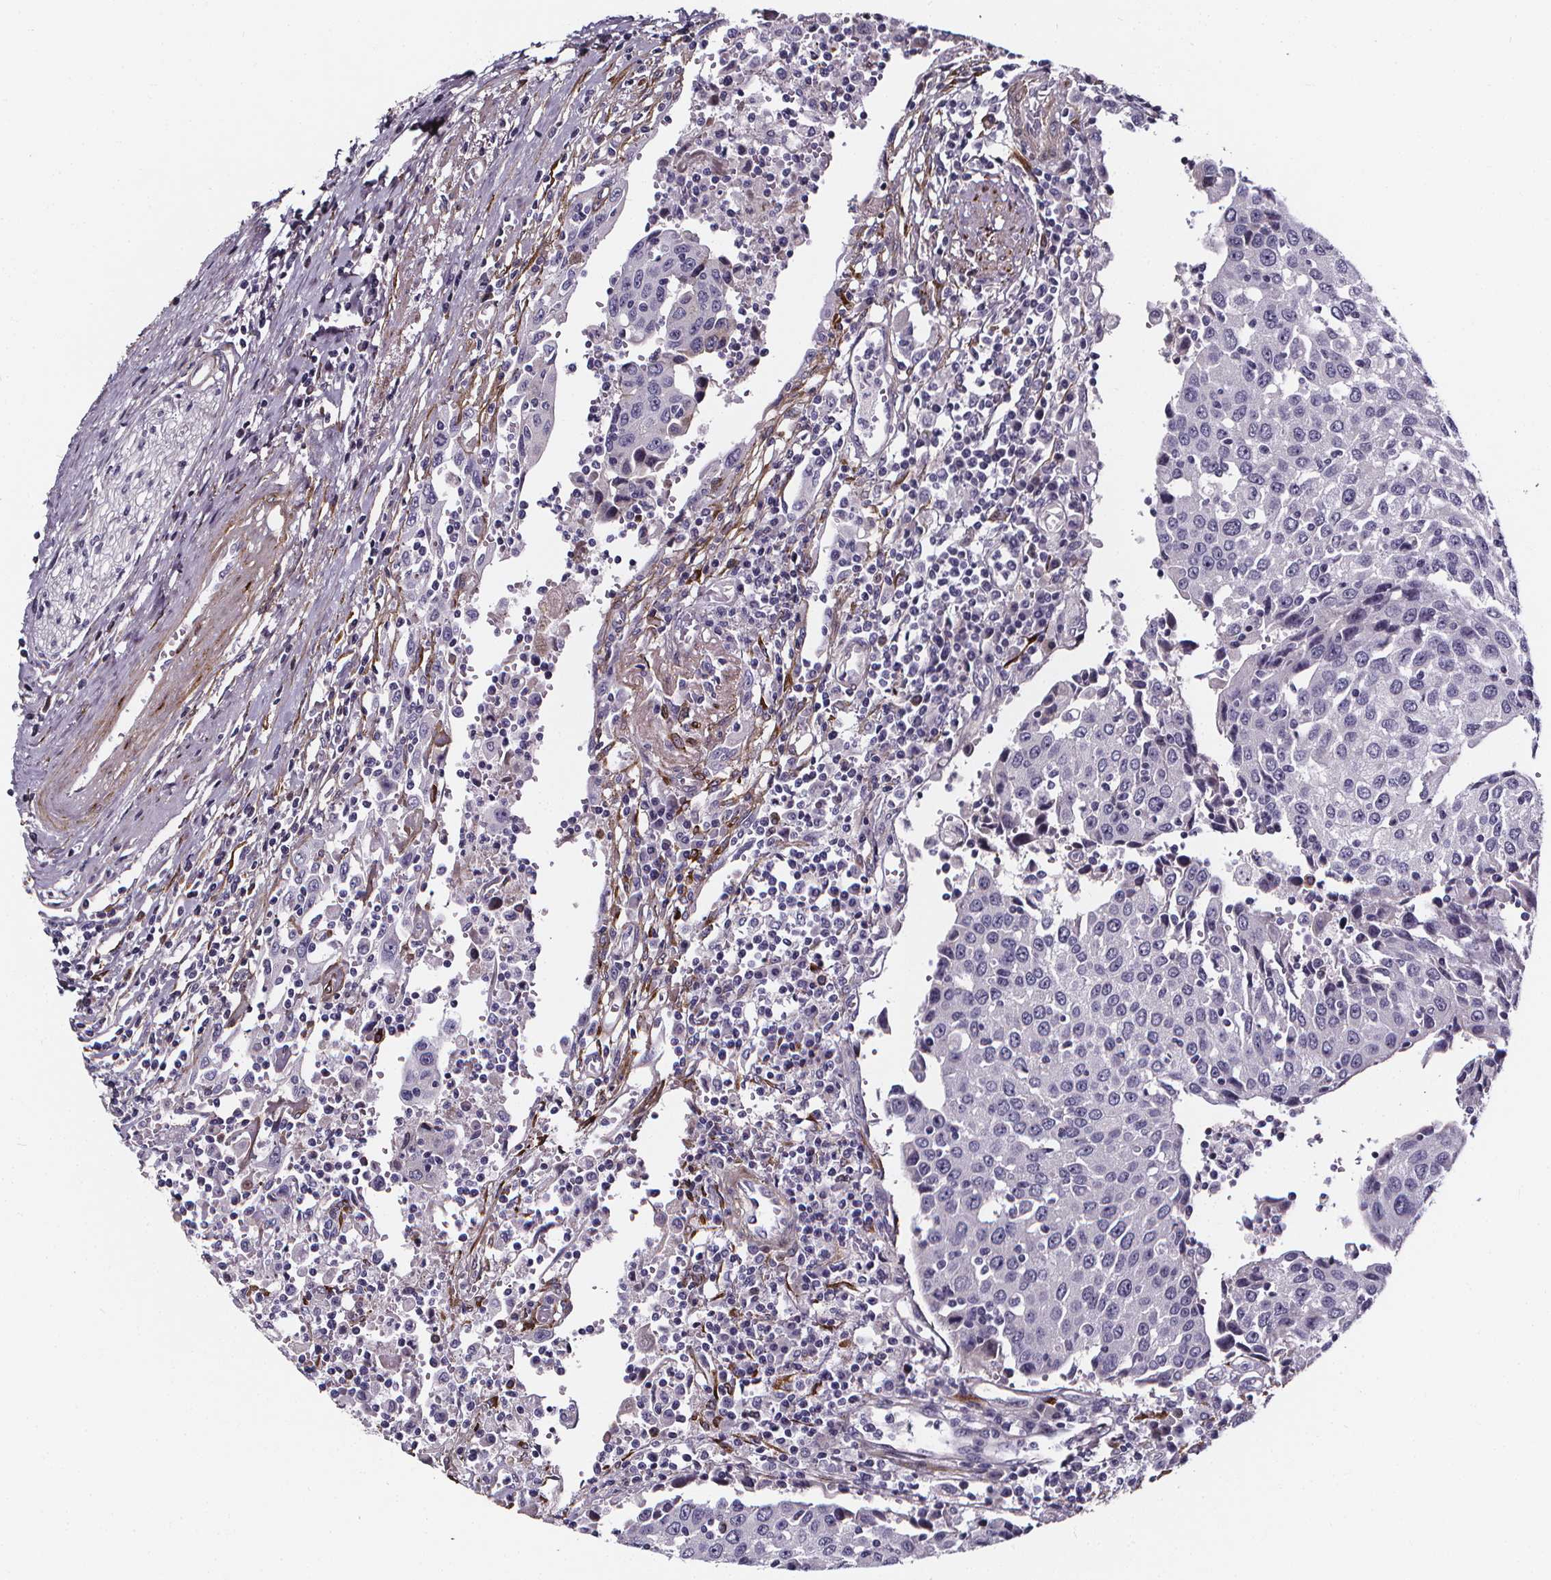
{"staining": {"intensity": "negative", "quantity": "none", "location": "none"}, "tissue": "urothelial cancer", "cell_type": "Tumor cells", "image_type": "cancer", "snomed": [{"axis": "morphology", "description": "Urothelial carcinoma, High grade"}, {"axis": "topography", "description": "Urinary bladder"}], "caption": "This is a micrograph of immunohistochemistry staining of high-grade urothelial carcinoma, which shows no staining in tumor cells.", "gene": "AEBP1", "patient": {"sex": "female", "age": 85}}